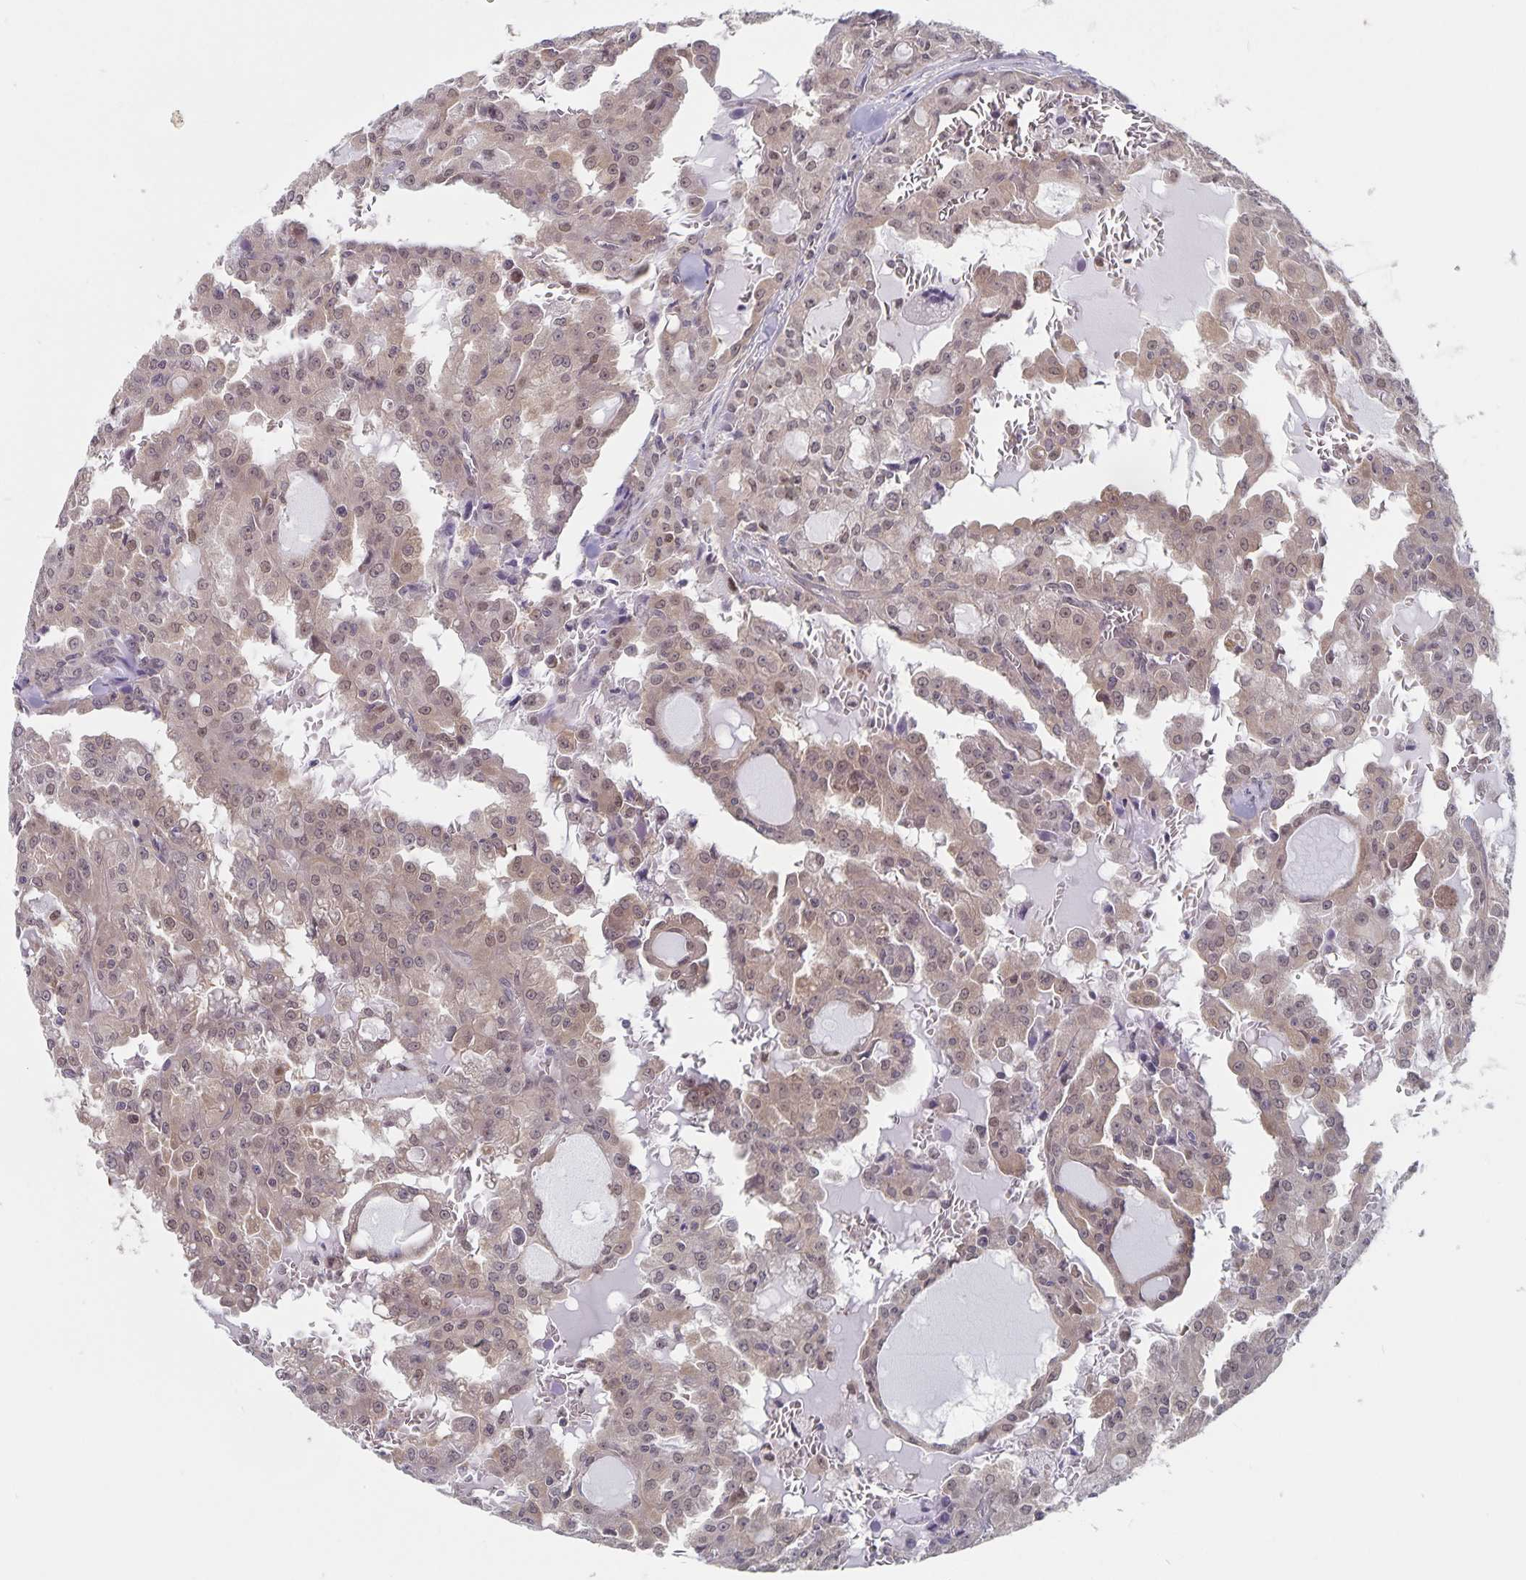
{"staining": {"intensity": "weak", "quantity": "25%-75%", "location": "cytoplasmic/membranous,nuclear"}, "tissue": "head and neck cancer", "cell_type": "Tumor cells", "image_type": "cancer", "snomed": [{"axis": "morphology", "description": "Adenocarcinoma, NOS"}, {"axis": "topography", "description": "Head-Neck"}], "caption": "The immunohistochemical stain shows weak cytoplasmic/membranous and nuclear expression in tumor cells of head and neck adenocarcinoma tissue. Nuclei are stained in blue.", "gene": "BAG6", "patient": {"sex": "male", "age": 64}}